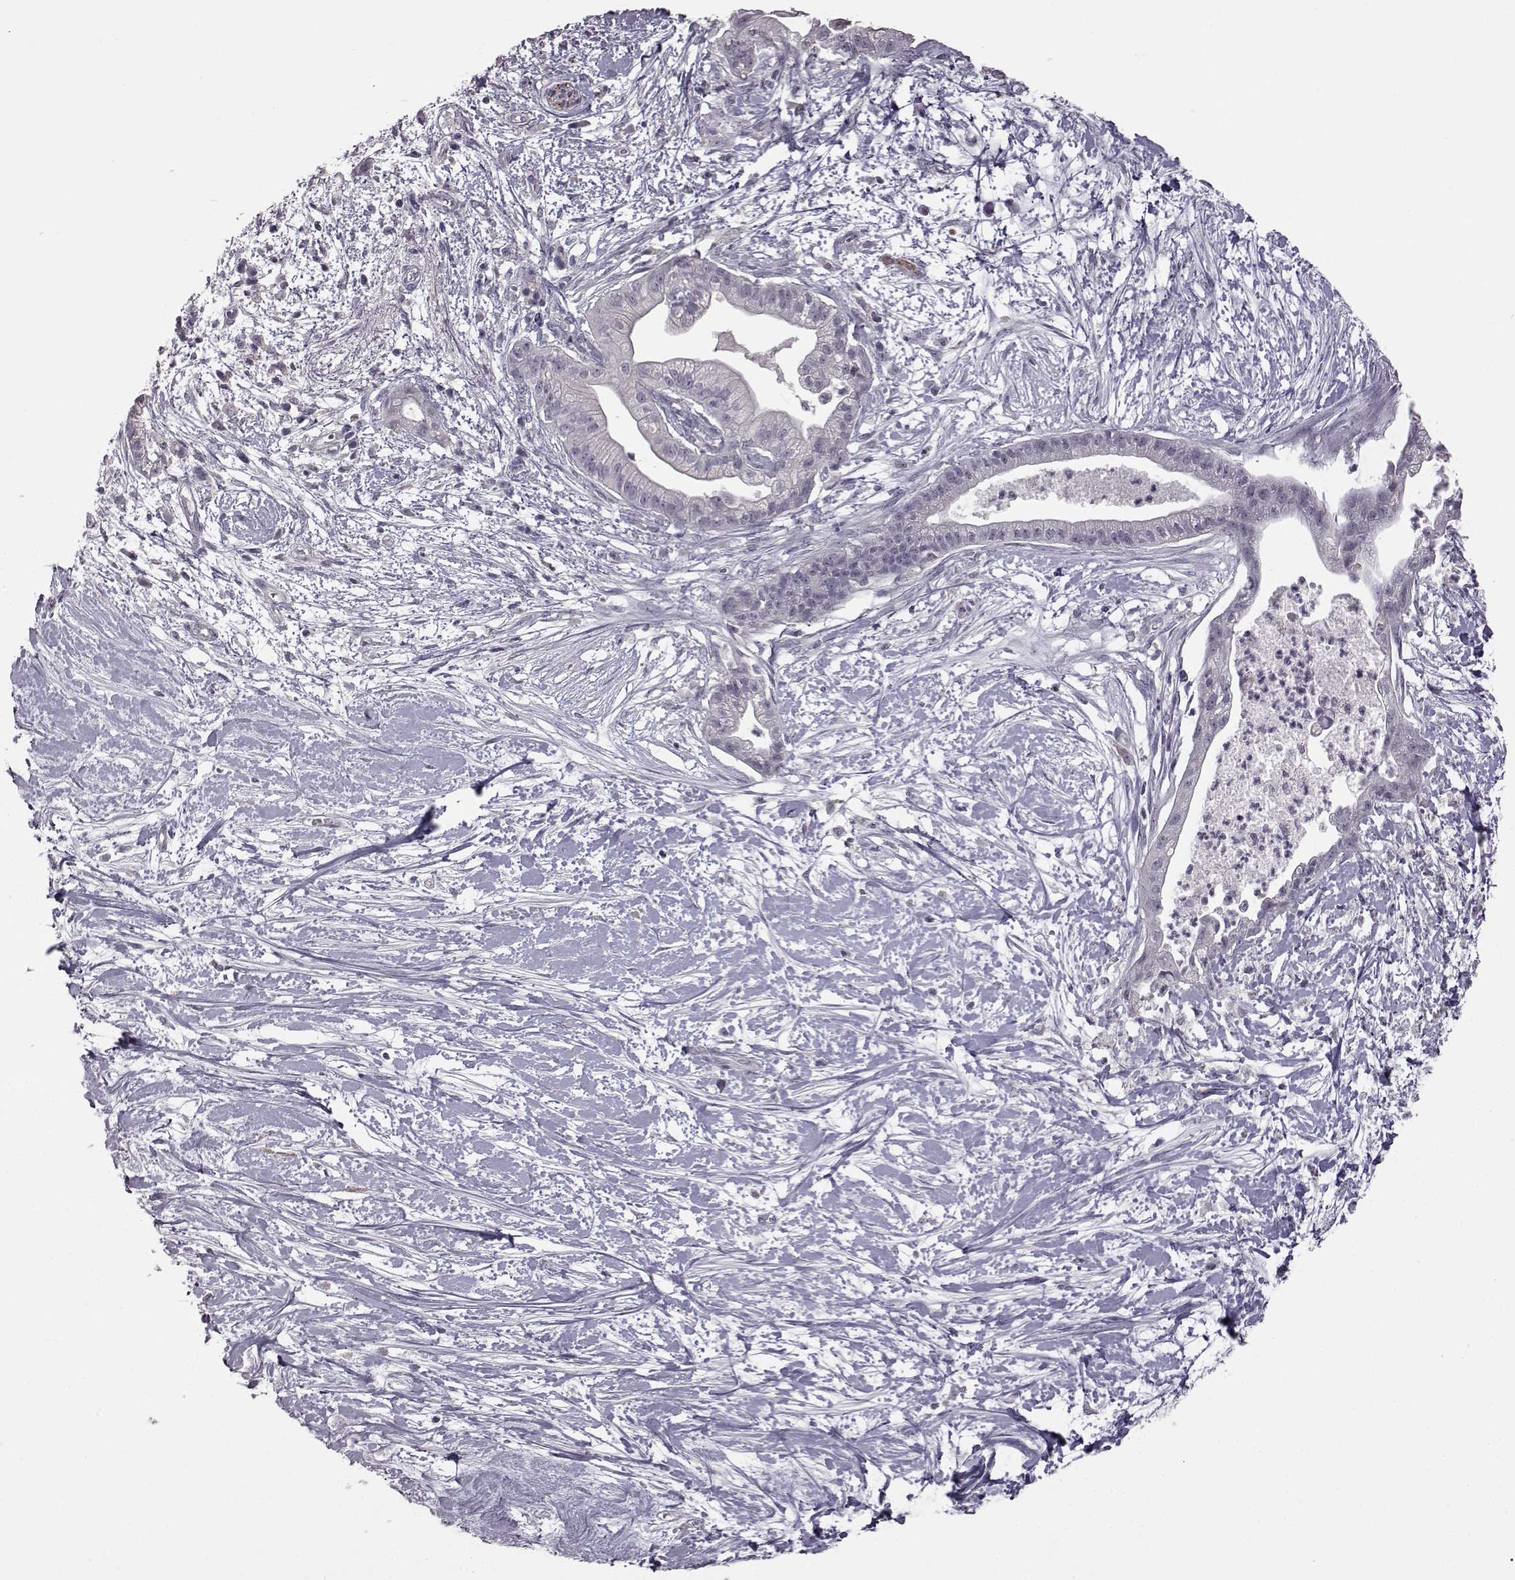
{"staining": {"intensity": "negative", "quantity": "none", "location": "none"}, "tissue": "pancreatic cancer", "cell_type": "Tumor cells", "image_type": "cancer", "snomed": [{"axis": "morphology", "description": "Normal tissue, NOS"}, {"axis": "morphology", "description": "Adenocarcinoma, NOS"}, {"axis": "topography", "description": "Lymph node"}, {"axis": "topography", "description": "Pancreas"}], "caption": "High power microscopy photomicrograph of an IHC photomicrograph of adenocarcinoma (pancreatic), revealing no significant positivity in tumor cells.", "gene": "GAL", "patient": {"sex": "female", "age": 58}}